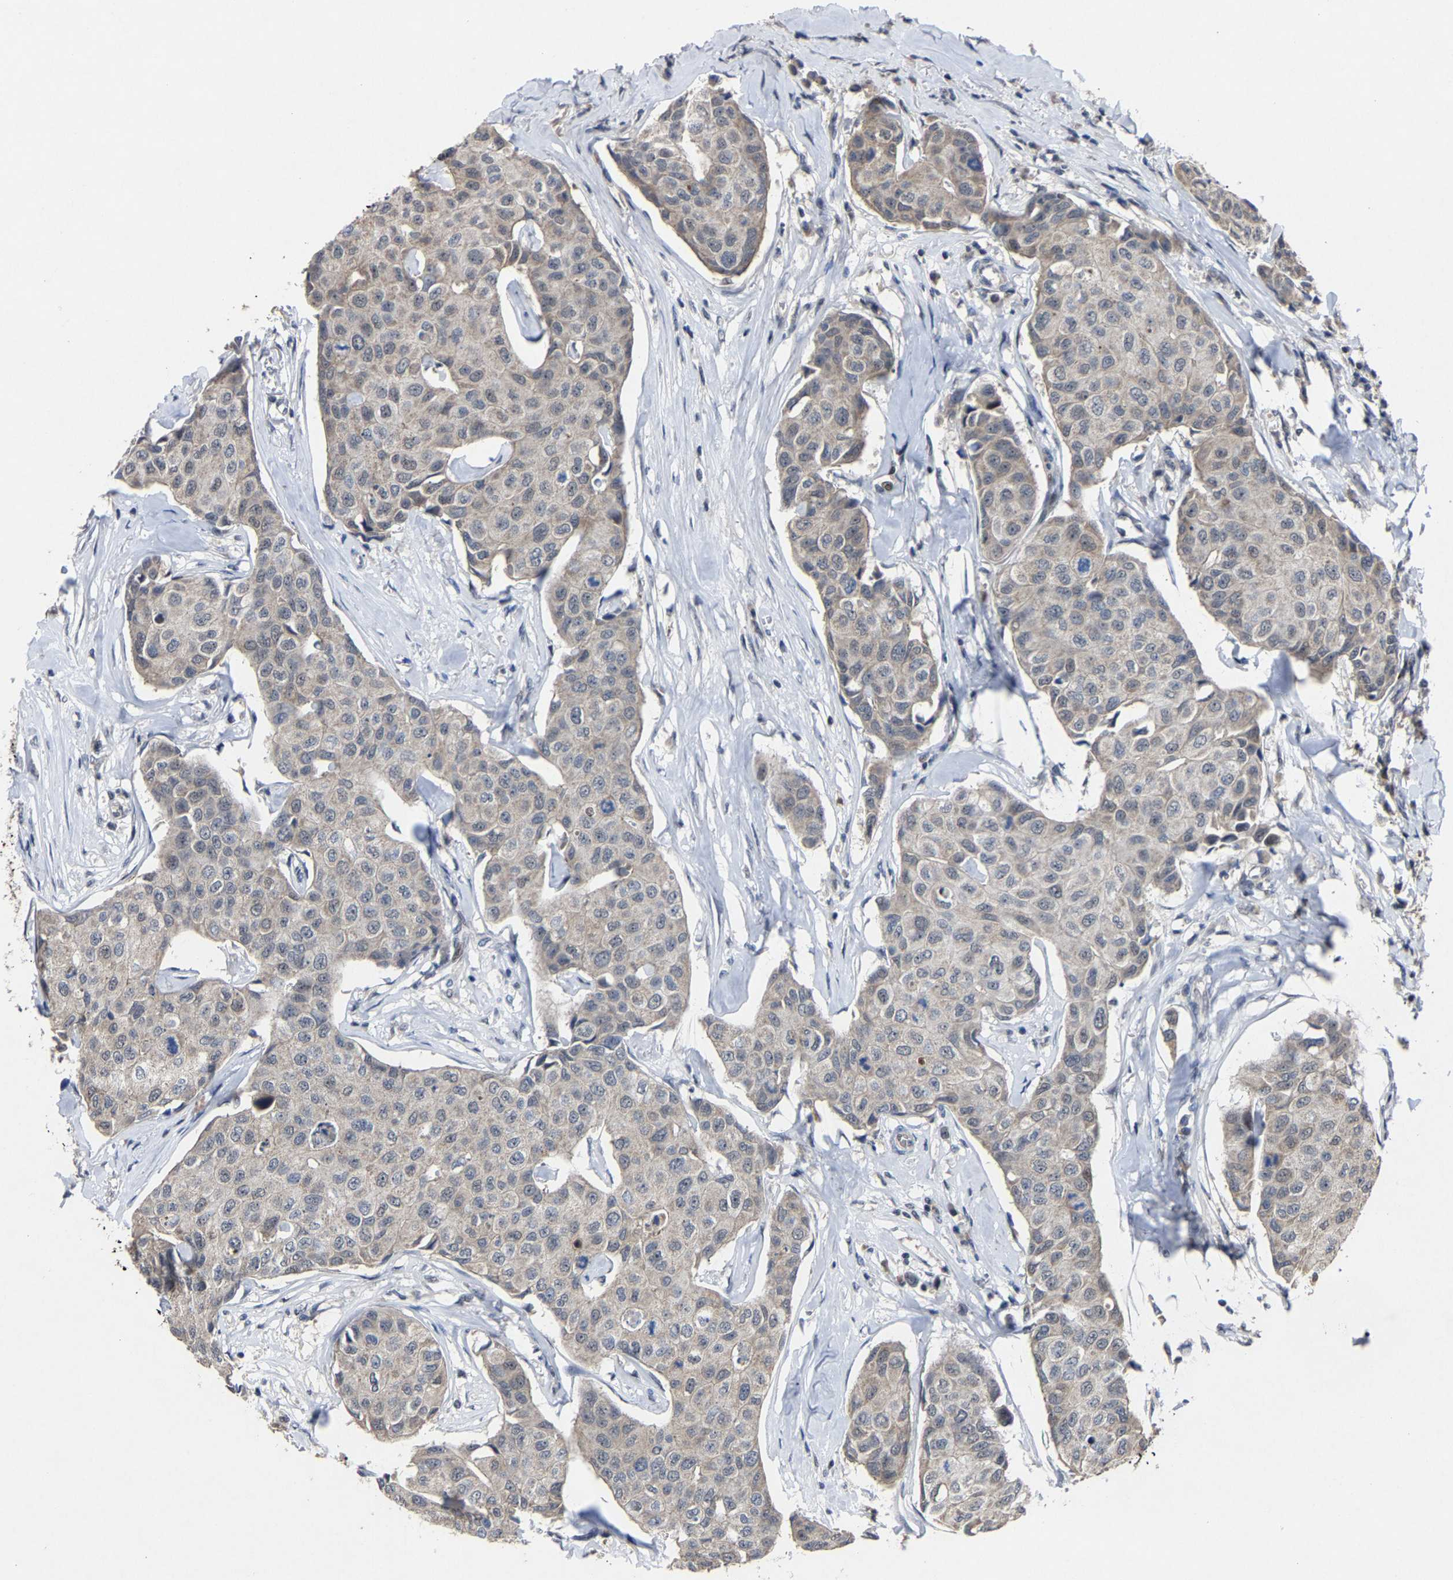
{"staining": {"intensity": "weak", "quantity": "<25%", "location": "cytoplasmic/membranous"}, "tissue": "breast cancer", "cell_type": "Tumor cells", "image_type": "cancer", "snomed": [{"axis": "morphology", "description": "Duct carcinoma"}, {"axis": "topography", "description": "Breast"}], "caption": "Human breast infiltrating ductal carcinoma stained for a protein using immunohistochemistry demonstrates no staining in tumor cells.", "gene": "LSM8", "patient": {"sex": "female", "age": 80}}